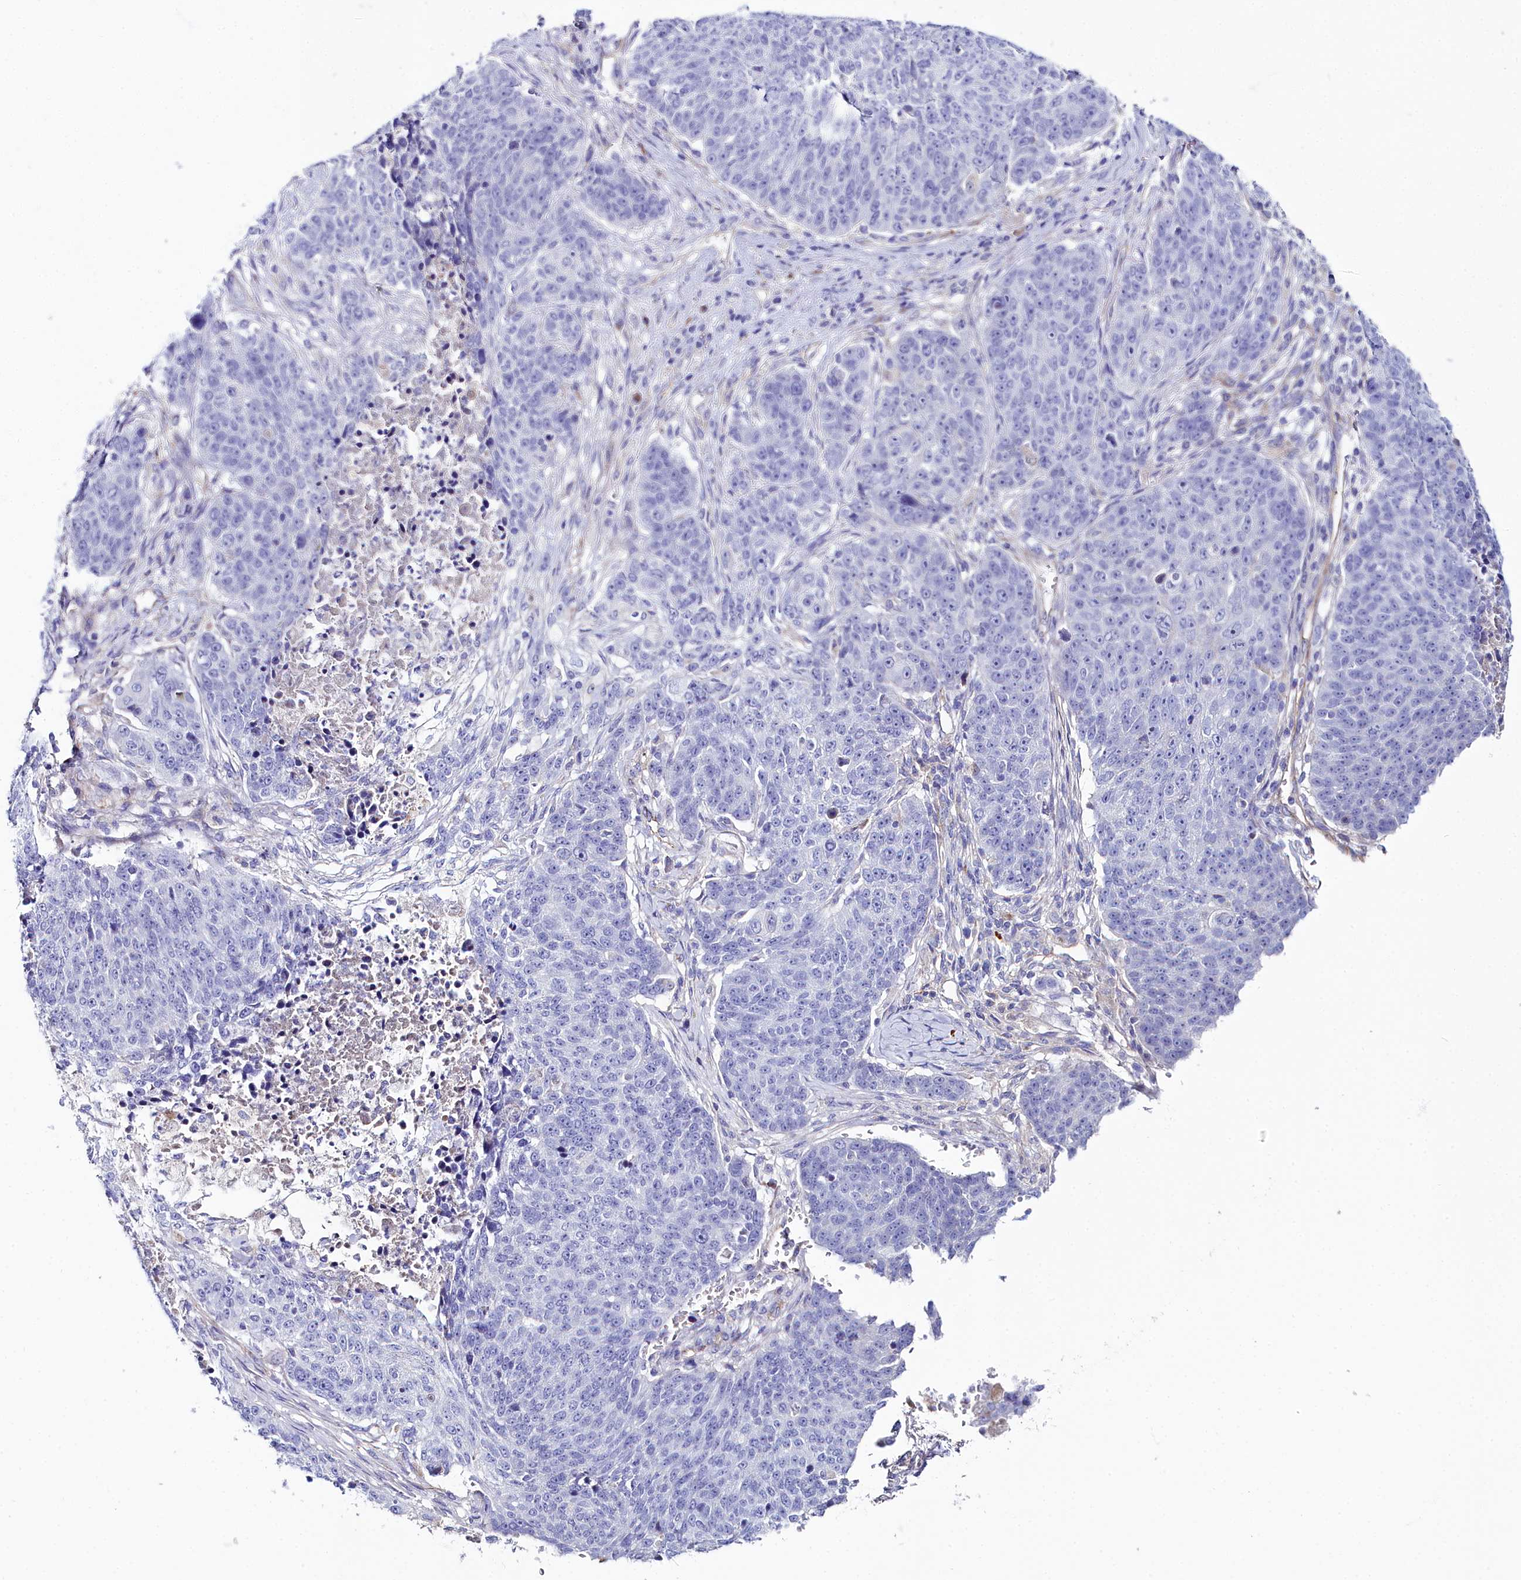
{"staining": {"intensity": "negative", "quantity": "none", "location": "none"}, "tissue": "lung cancer", "cell_type": "Tumor cells", "image_type": "cancer", "snomed": [{"axis": "morphology", "description": "Normal tissue, NOS"}, {"axis": "morphology", "description": "Squamous cell carcinoma, NOS"}, {"axis": "topography", "description": "Lymph node"}, {"axis": "topography", "description": "Lung"}], "caption": "IHC photomicrograph of human lung squamous cell carcinoma stained for a protein (brown), which displays no expression in tumor cells. (DAB immunohistochemistry (IHC), high magnification).", "gene": "SLC49A3", "patient": {"sex": "male", "age": 66}}